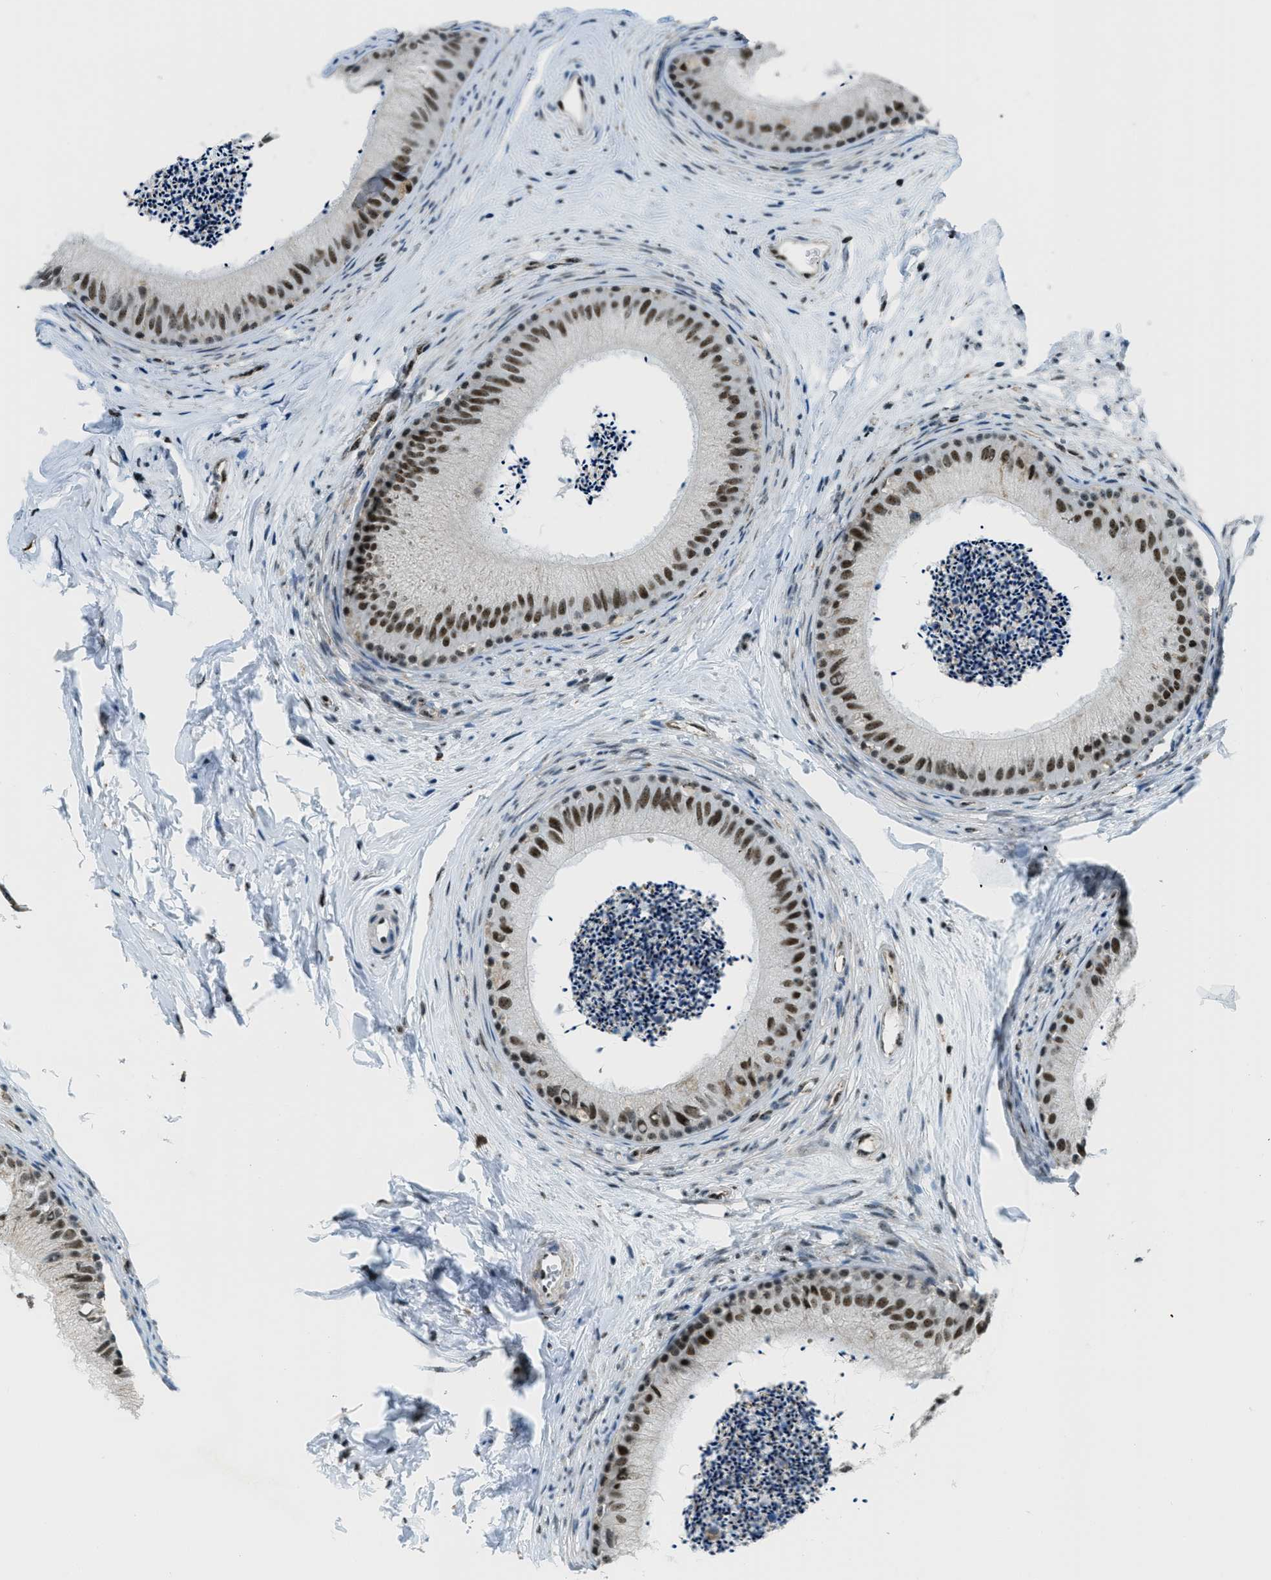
{"staining": {"intensity": "strong", "quantity": ">75%", "location": "cytoplasmic/membranous,nuclear"}, "tissue": "epididymis", "cell_type": "Glandular cells", "image_type": "normal", "snomed": [{"axis": "morphology", "description": "Normal tissue, NOS"}, {"axis": "topography", "description": "Epididymis"}], "caption": "Immunohistochemical staining of unremarkable human epididymis reveals >75% levels of strong cytoplasmic/membranous,nuclear protein staining in about >75% of glandular cells. Using DAB (3,3'-diaminobenzidine) (brown) and hematoxylin (blue) stains, captured at high magnification using brightfield microscopy.", "gene": "SP100", "patient": {"sex": "male", "age": 56}}